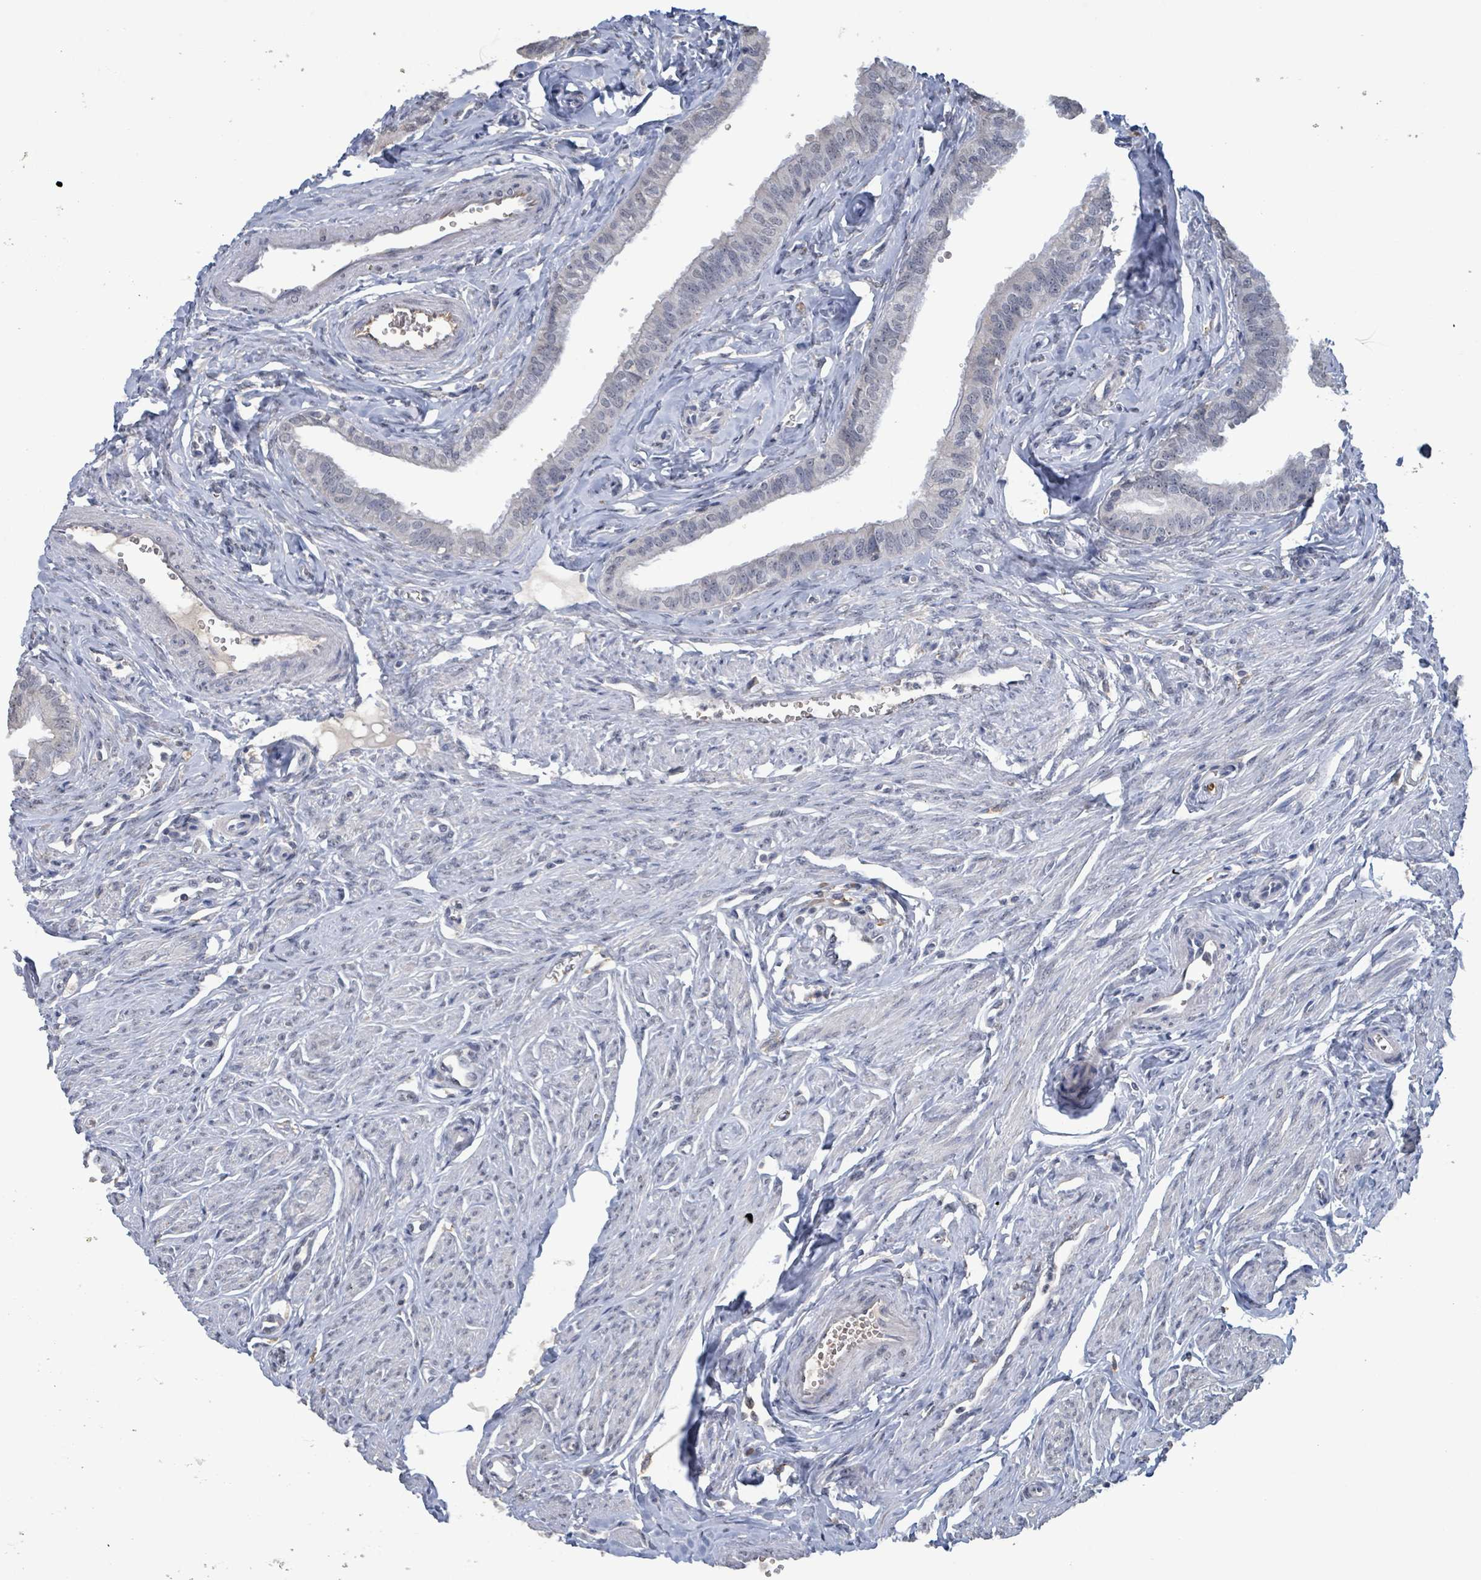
{"staining": {"intensity": "negative", "quantity": "none", "location": "none"}, "tissue": "fallopian tube", "cell_type": "Glandular cells", "image_type": "normal", "snomed": [{"axis": "morphology", "description": "Normal tissue, NOS"}, {"axis": "morphology", "description": "Carcinoma, NOS"}, {"axis": "topography", "description": "Fallopian tube"}, {"axis": "topography", "description": "Ovary"}], "caption": "Protein analysis of normal fallopian tube demonstrates no significant positivity in glandular cells.", "gene": "SEBOX", "patient": {"sex": "female", "age": 59}}